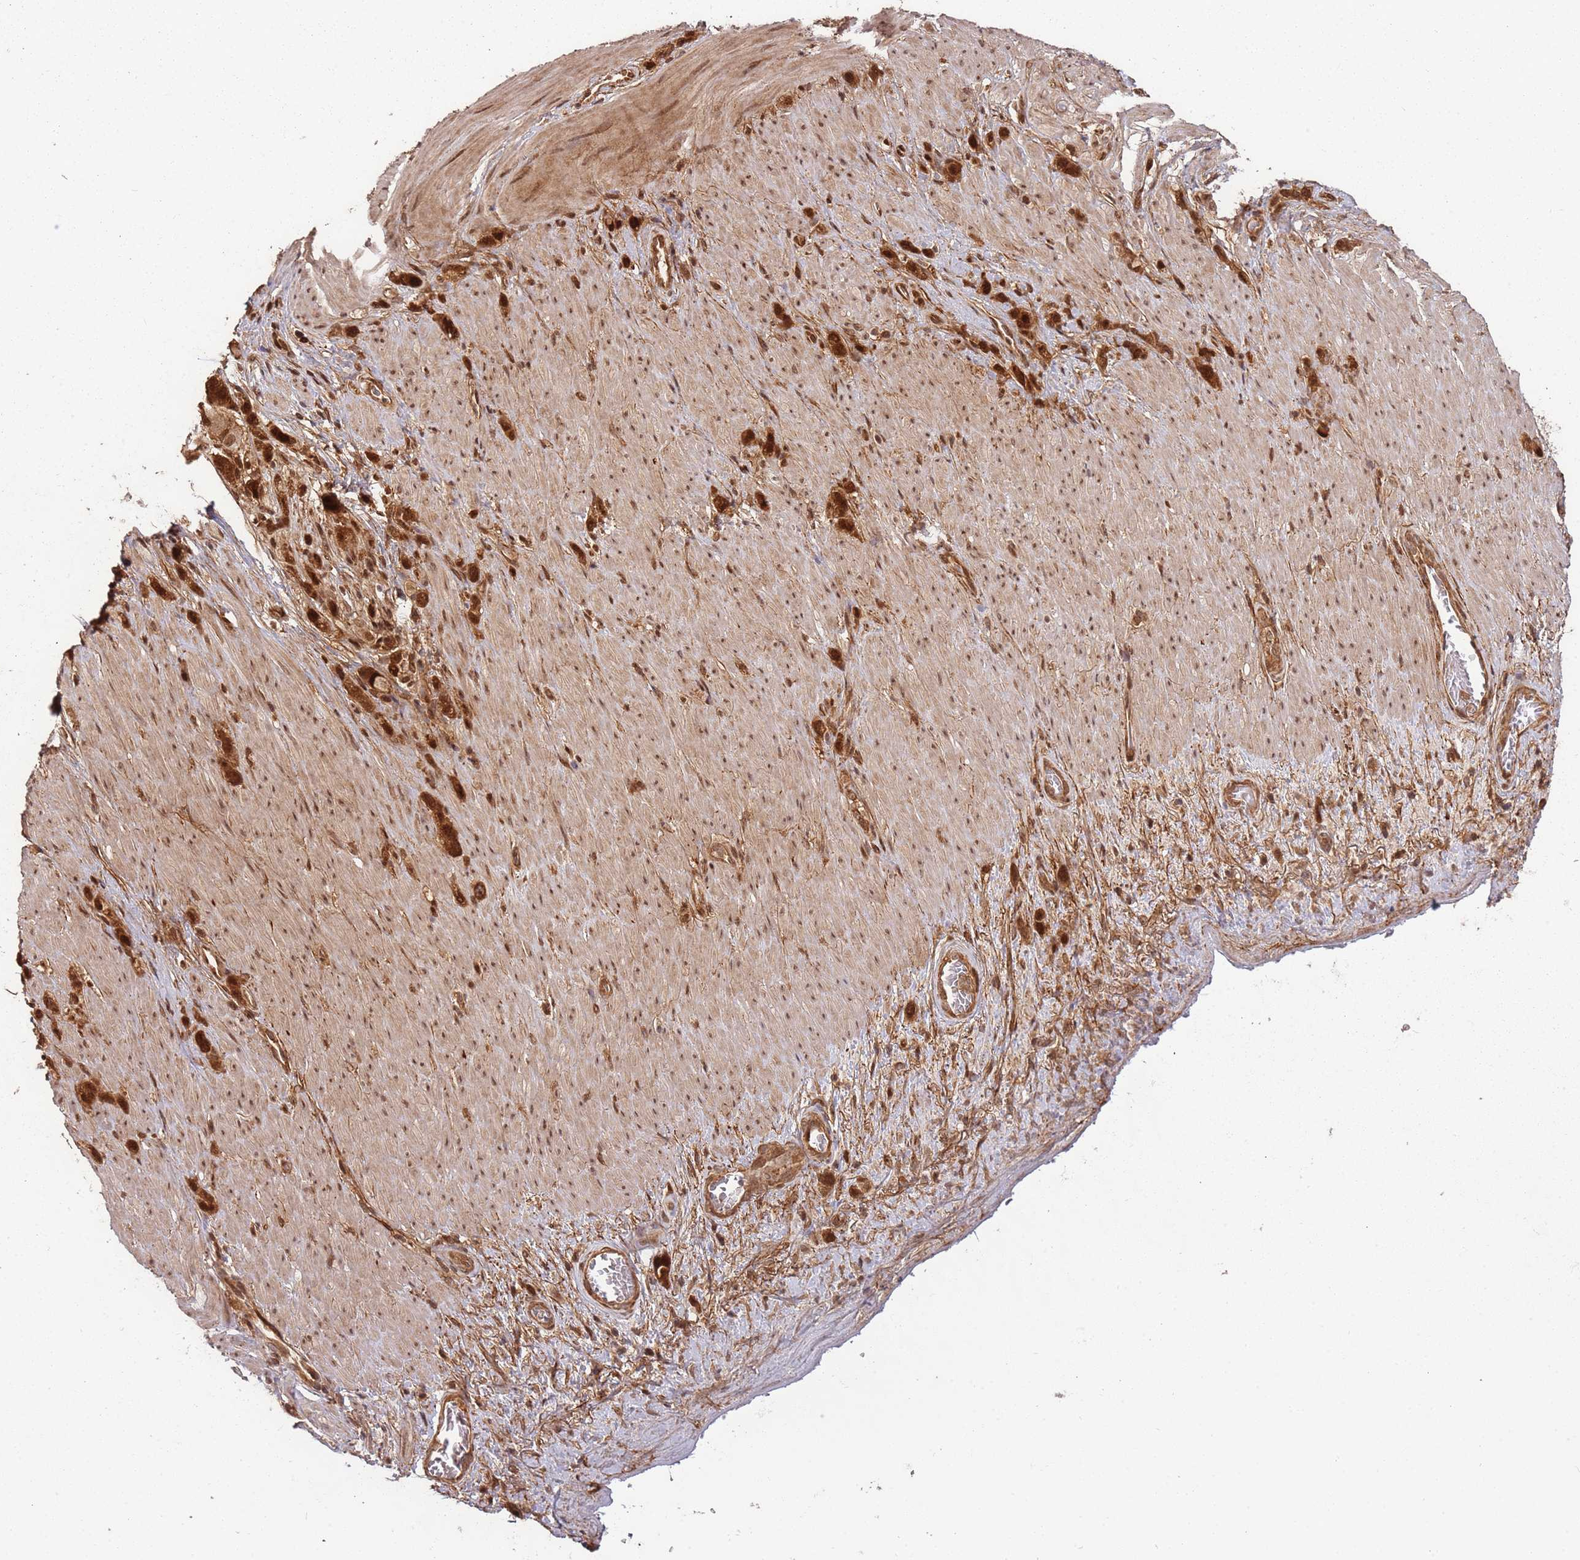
{"staining": {"intensity": "strong", "quantity": ">75%", "location": "nuclear"}, "tissue": "stomach cancer", "cell_type": "Tumor cells", "image_type": "cancer", "snomed": [{"axis": "morphology", "description": "Adenocarcinoma, NOS"}, {"axis": "topography", "description": "Stomach"}], "caption": "Stomach cancer (adenocarcinoma) stained with DAB immunohistochemistry reveals high levels of strong nuclear positivity in about >75% of tumor cells.", "gene": "PGLS", "patient": {"sex": "female", "age": 65}}